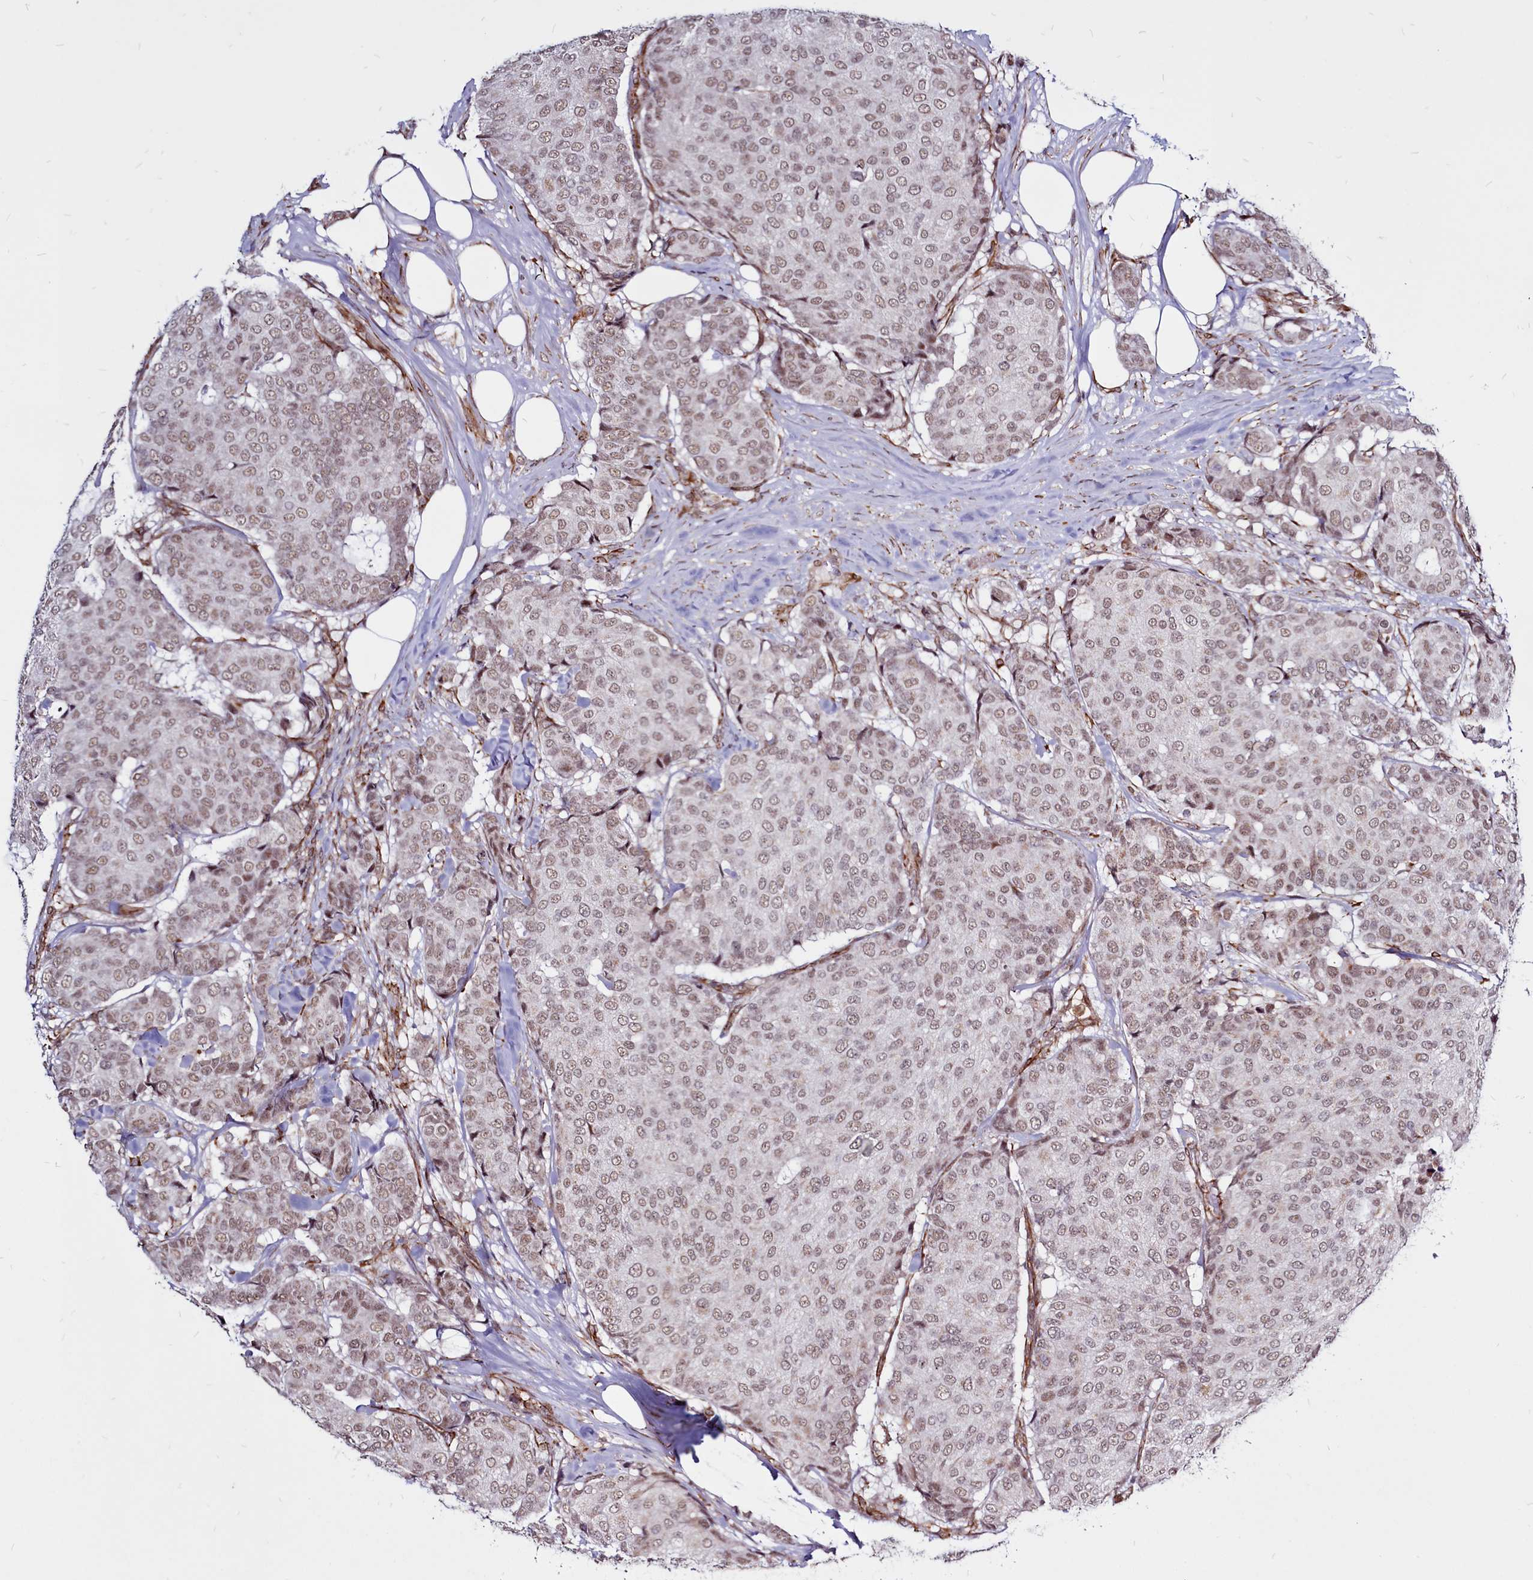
{"staining": {"intensity": "moderate", "quantity": ">75%", "location": "nuclear"}, "tissue": "breast cancer", "cell_type": "Tumor cells", "image_type": "cancer", "snomed": [{"axis": "morphology", "description": "Duct carcinoma"}, {"axis": "topography", "description": "Breast"}], "caption": "IHC of breast cancer (infiltrating ductal carcinoma) reveals medium levels of moderate nuclear expression in approximately >75% of tumor cells.", "gene": "CLK3", "patient": {"sex": "female", "age": 75}}